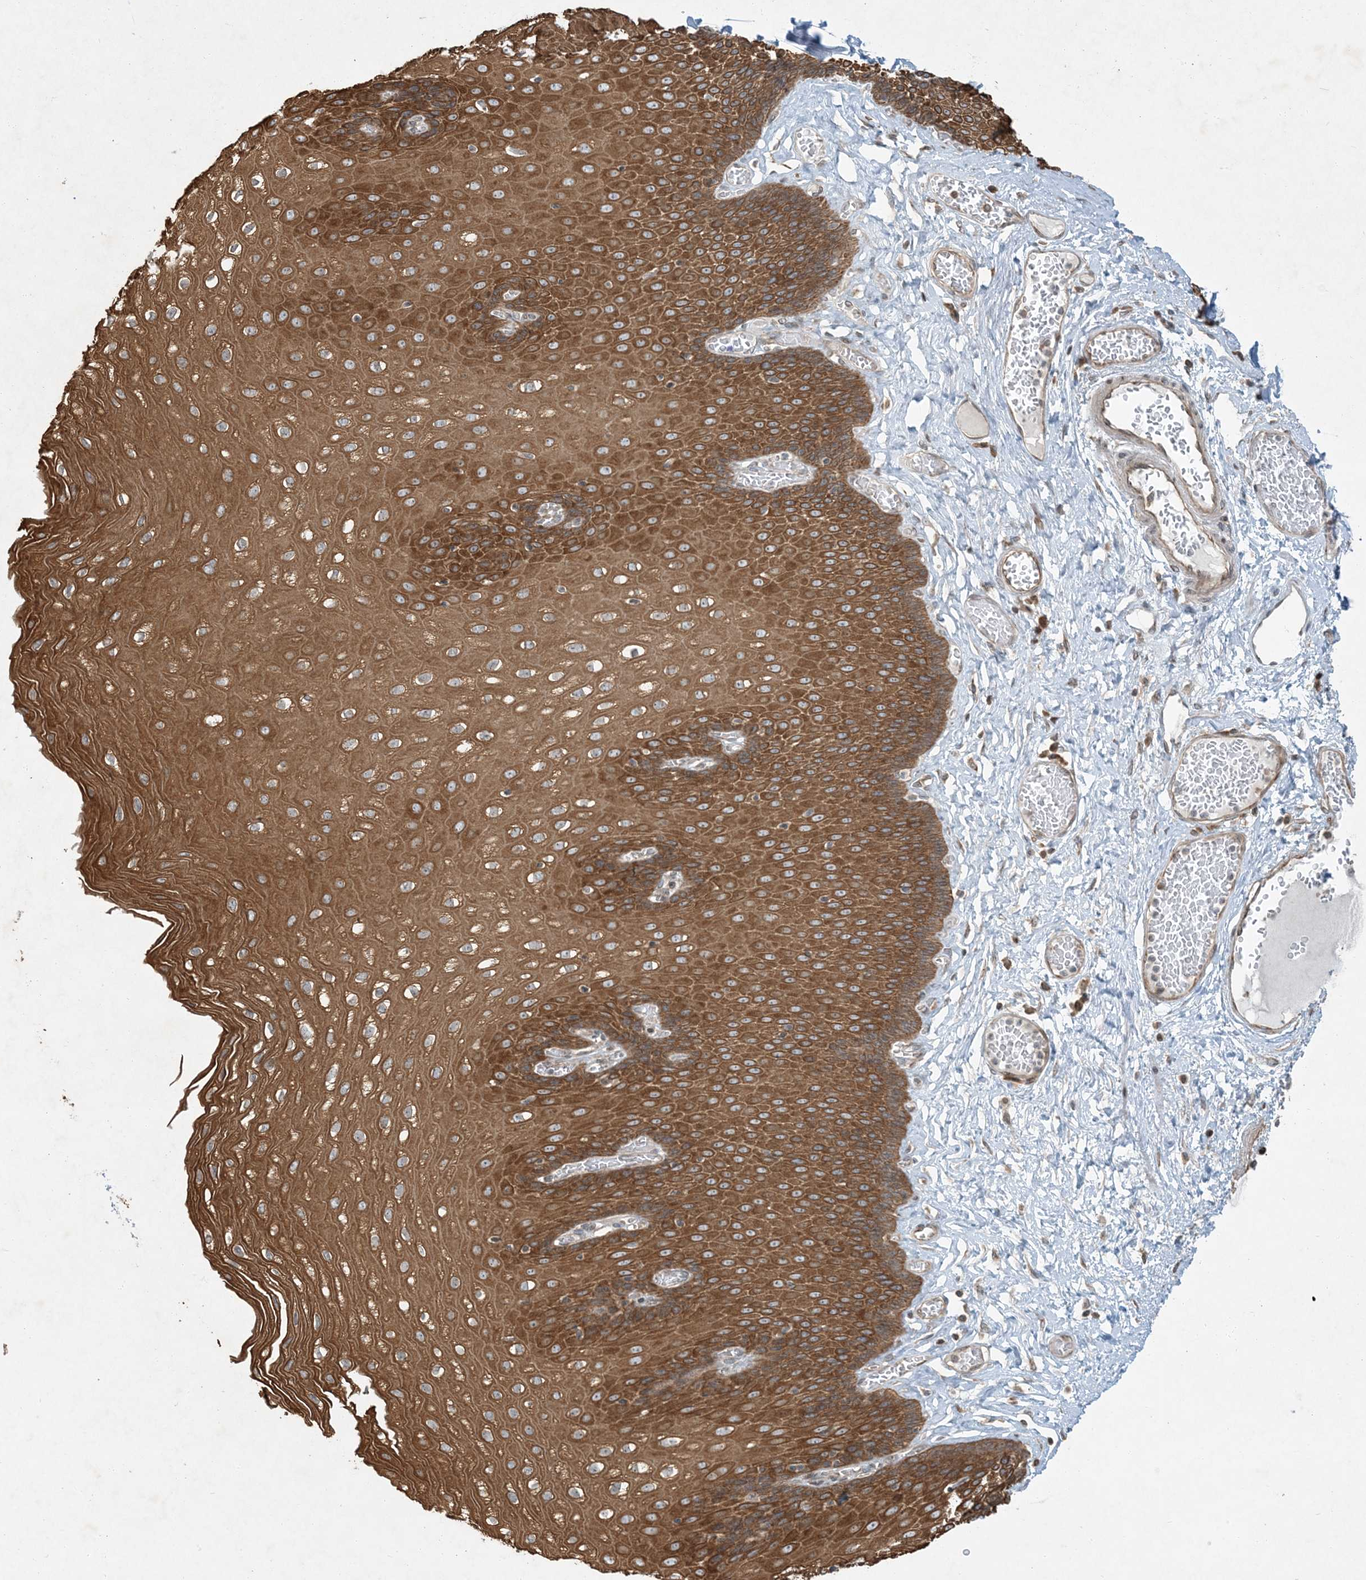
{"staining": {"intensity": "moderate", "quantity": ">75%", "location": "cytoplasmic/membranous"}, "tissue": "esophagus", "cell_type": "Squamous epithelial cells", "image_type": "normal", "snomed": [{"axis": "morphology", "description": "Normal tissue, NOS"}, {"axis": "topography", "description": "Esophagus"}], "caption": "Immunohistochemistry micrograph of benign human esophagus stained for a protein (brown), which displays medium levels of moderate cytoplasmic/membranous staining in approximately >75% of squamous epithelial cells.", "gene": "COMMD8", "patient": {"sex": "male", "age": 60}}